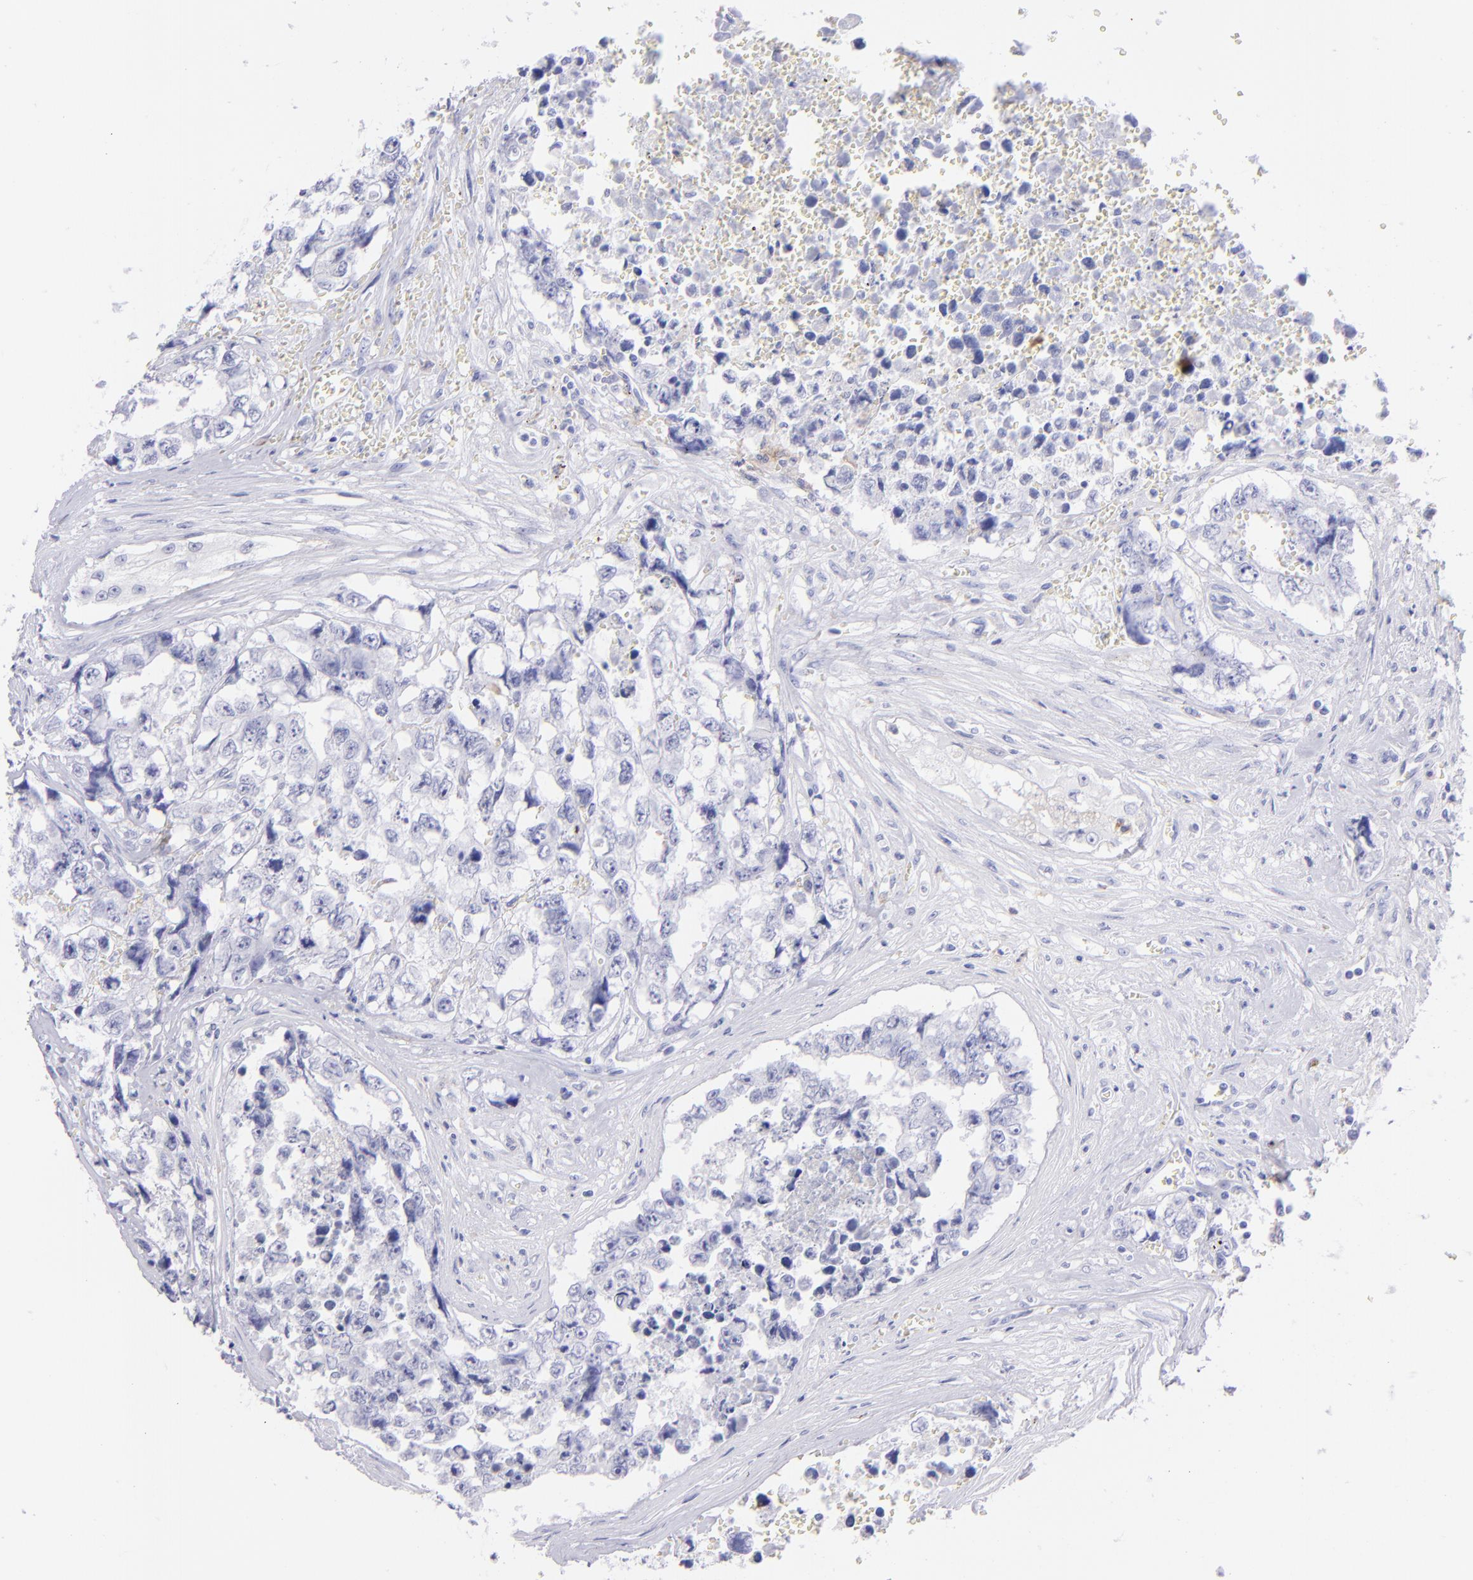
{"staining": {"intensity": "negative", "quantity": "none", "location": "none"}, "tissue": "testis cancer", "cell_type": "Tumor cells", "image_type": "cancer", "snomed": [{"axis": "morphology", "description": "Carcinoma, Embryonal, NOS"}, {"axis": "topography", "description": "Testis"}], "caption": "There is no significant positivity in tumor cells of testis cancer.", "gene": "CD72", "patient": {"sex": "male", "age": 31}}